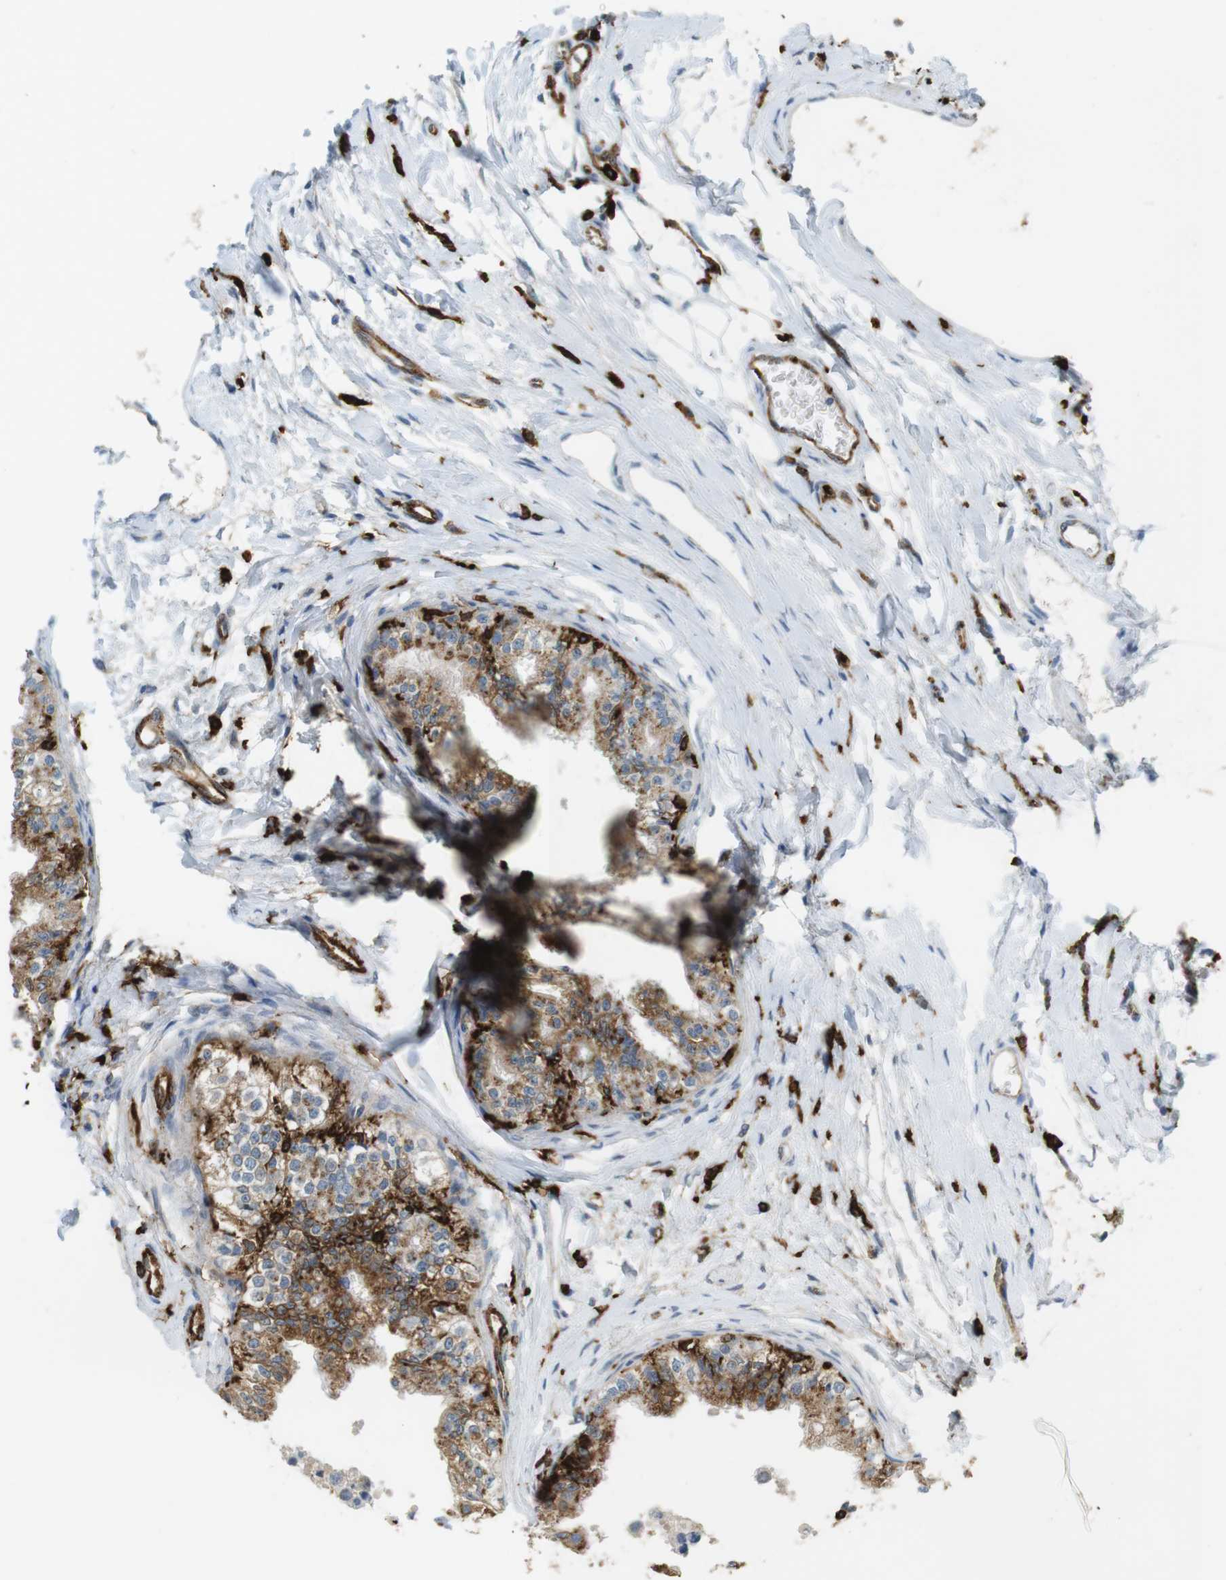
{"staining": {"intensity": "strong", "quantity": ">75%", "location": "cytoplasmic/membranous"}, "tissue": "epididymis", "cell_type": "Glandular cells", "image_type": "normal", "snomed": [{"axis": "morphology", "description": "Normal tissue, NOS"}, {"axis": "morphology", "description": "Adenocarcinoma, metastatic, NOS"}, {"axis": "topography", "description": "Testis"}, {"axis": "topography", "description": "Epididymis"}], "caption": "Protein analysis of unremarkable epididymis displays strong cytoplasmic/membranous staining in about >75% of glandular cells. The protein of interest is shown in brown color, while the nuclei are stained blue.", "gene": "HLA", "patient": {"sex": "male", "age": 26}}